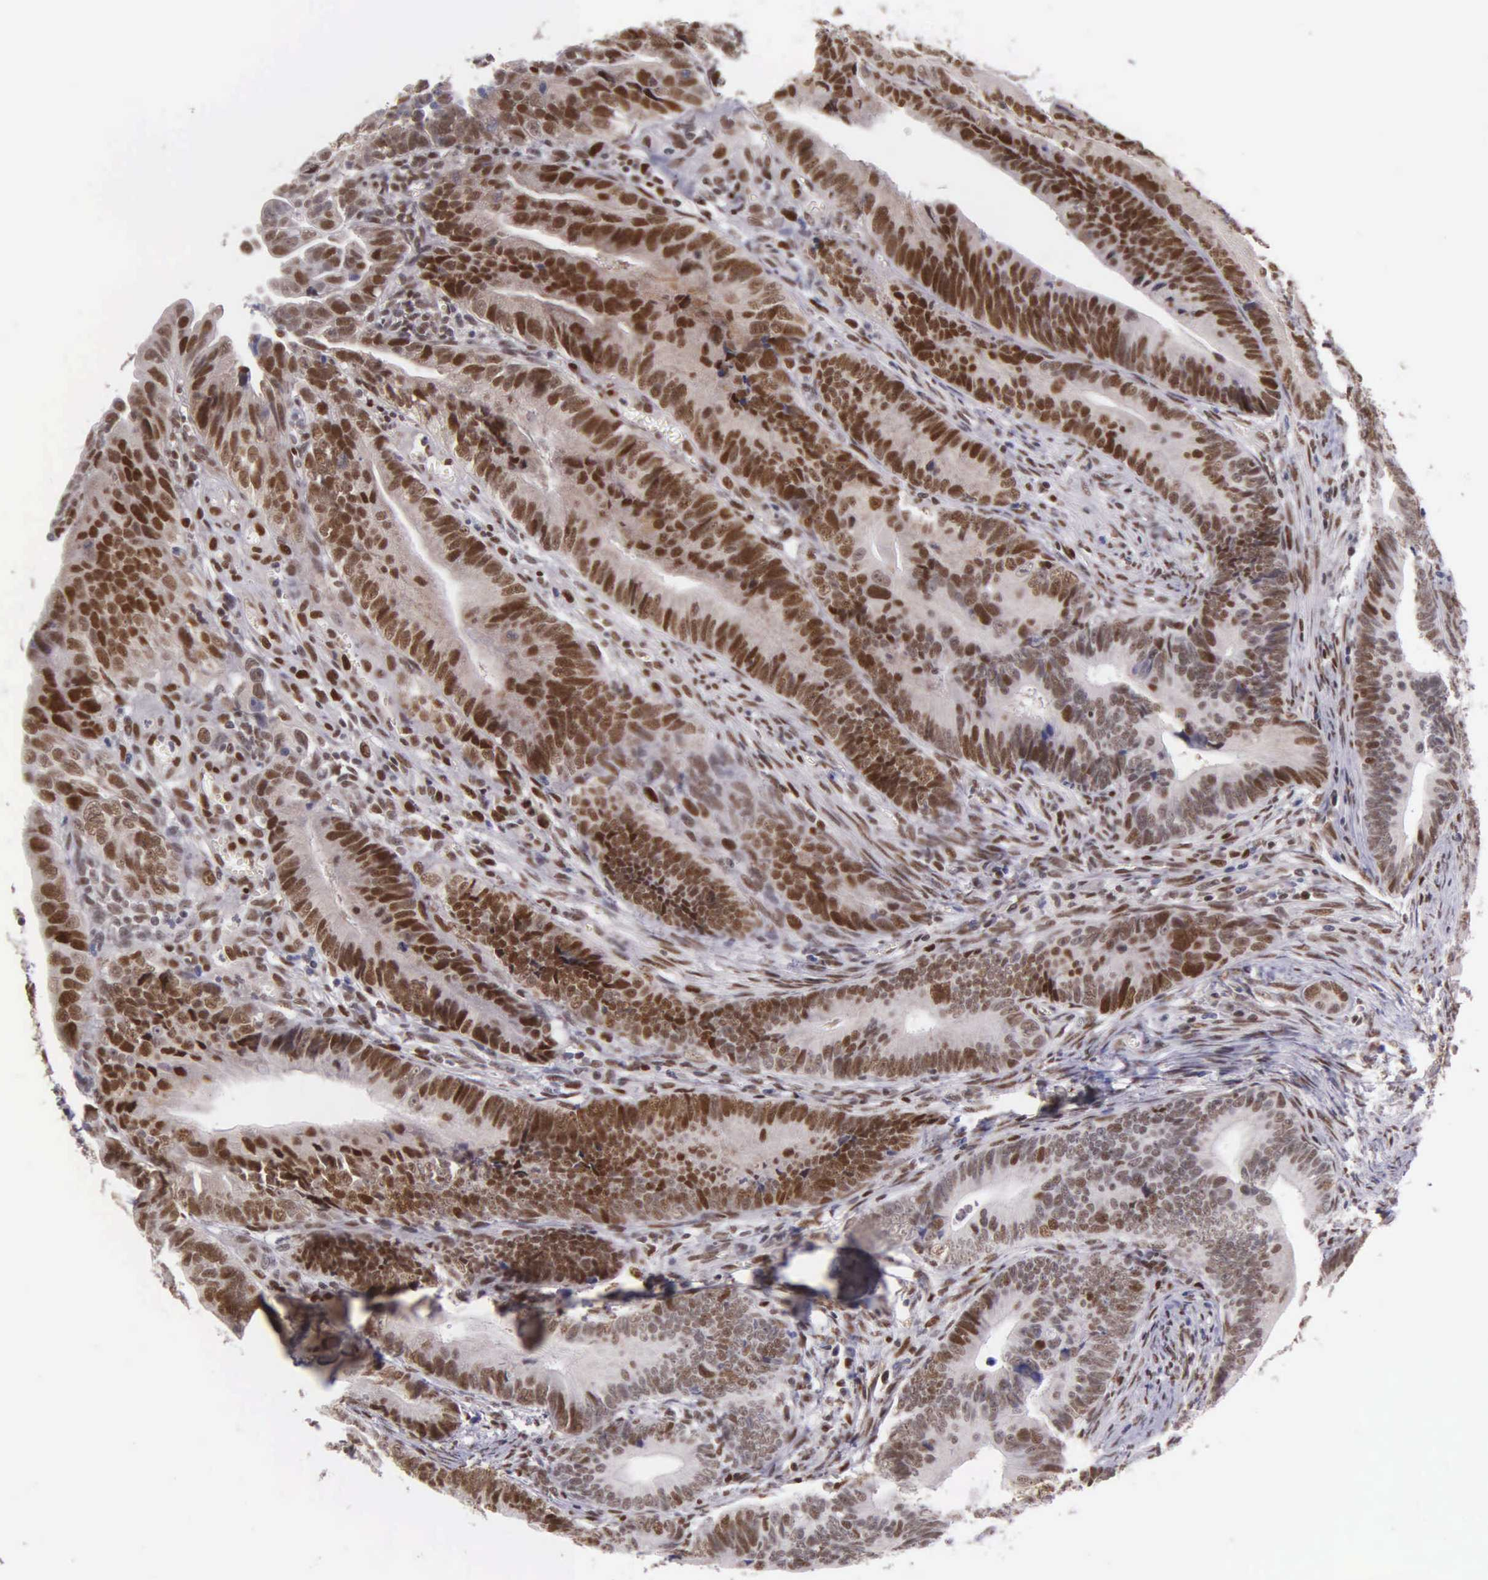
{"staining": {"intensity": "strong", "quantity": ">75%", "location": "cytoplasmic/membranous,nuclear"}, "tissue": "colorectal cancer", "cell_type": "Tumor cells", "image_type": "cancer", "snomed": [{"axis": "morphology", "description": "Adenocarcinoma, NOS"}, {"axis": "topography", "description": "Colon"}], "caption": "Immunohistochemistry of human adenocarcinoma (colorectal) shows high levels of strong cytoplasmic/membranous and nuclear staining in approximately >75% of tumor cells.", "gene": "UBR7", "patient": {"sex": "female", "age": 78}}